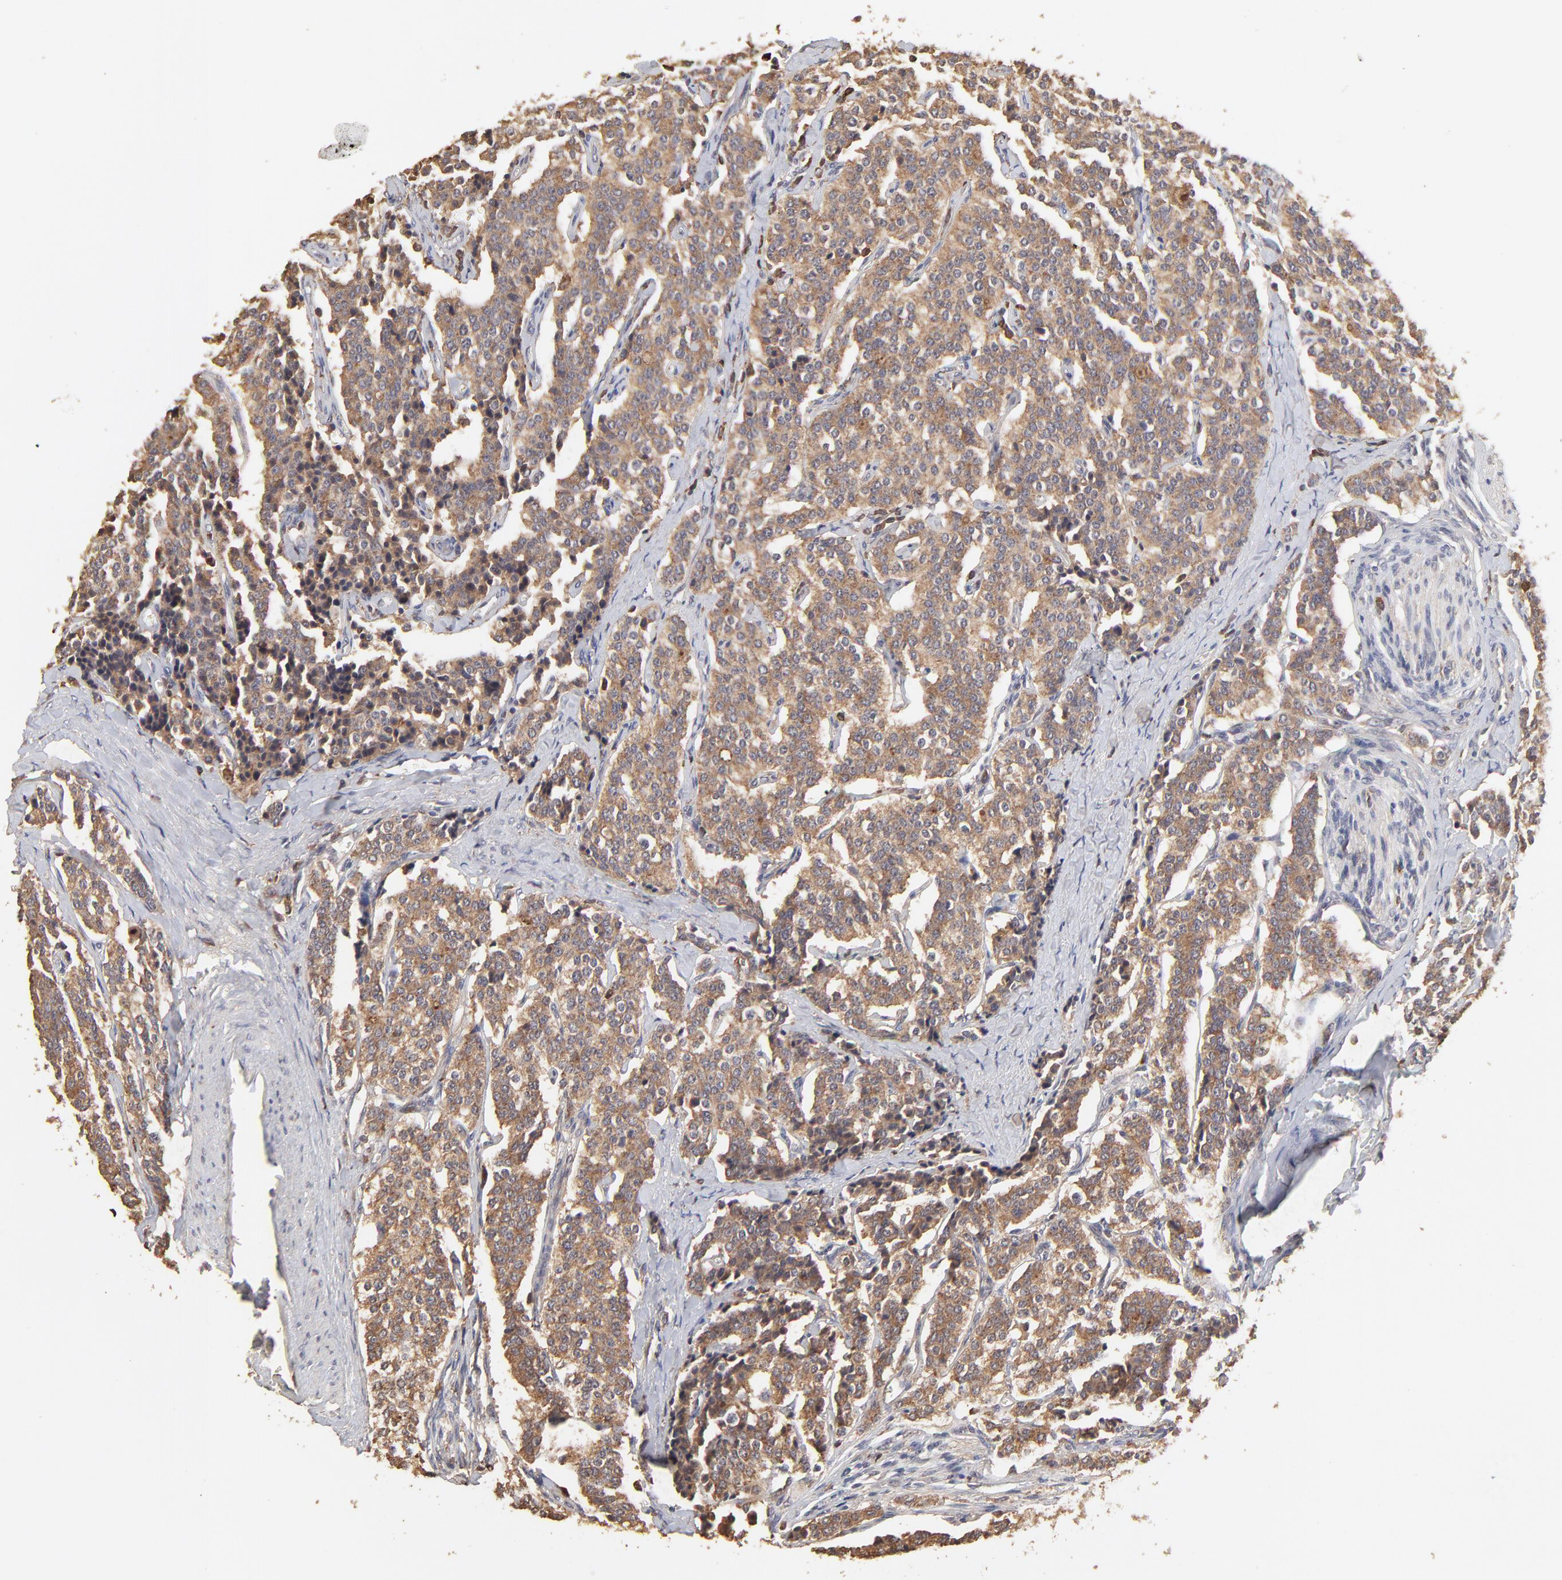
{"staining": {"intensity": "strong", "quantity": ">75%", "location": "cytoplasmic/membranous"}, "tissue": "carcinoid", "cell_type": "Tumor cells", "image_type": "cancer", "snomed": [{"axis": "morphology", "description": "Carcinoid, malignant, NOS"}, {"axis": "topography", "description": "Small intestine"}], "caption": "High-magnification brightfield microscopy of carcinoid stained with DAB (3,3'-diaminobenzidine) (brown) and counterstained with hematoxylin (blue). tumor cells exhibit strong cytoplasmic/membranous staining is identified in about>75% of cells. (IHC, brightfield microscopy, high magnification).", "gene": "STON2", "patient": {"sex": "male", "age": 63}}